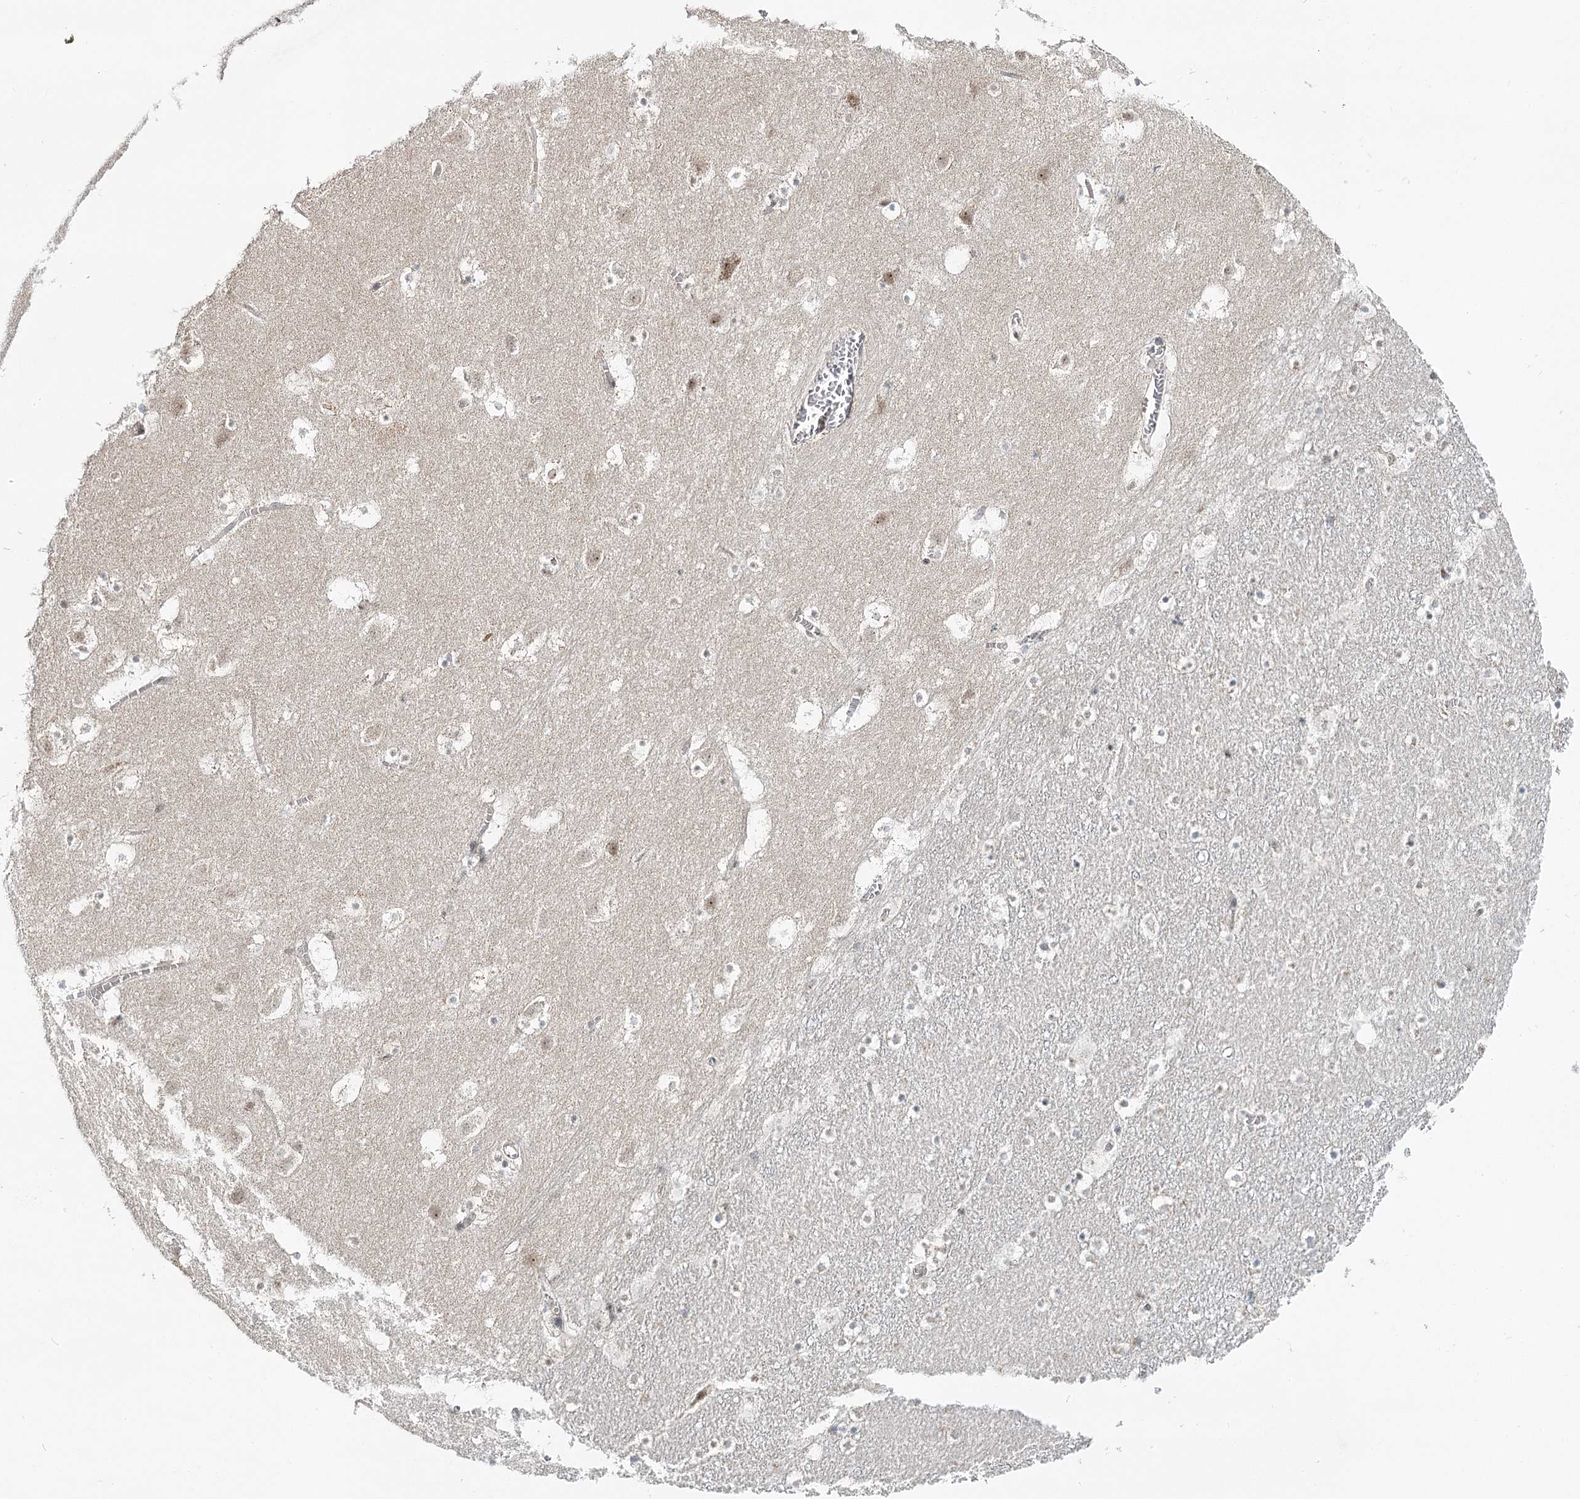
{"staining": {"intensity": "negative", "quantity": "none", "location": "none"}, "tissue": "caudate", "cell_type": "Glial cells", "image_type": "normal", "snomed": [{"axis": "morphology", "description": "Normal tissue, NOS"}, {"axis": "topography", "description": "Lateral ventricle wall"}], "caption": "Glial cells are negative for brown protein staining in unremarkable caudate.", "gene": "ATAD1", "patient": {"sex": "male", "age": 45}}